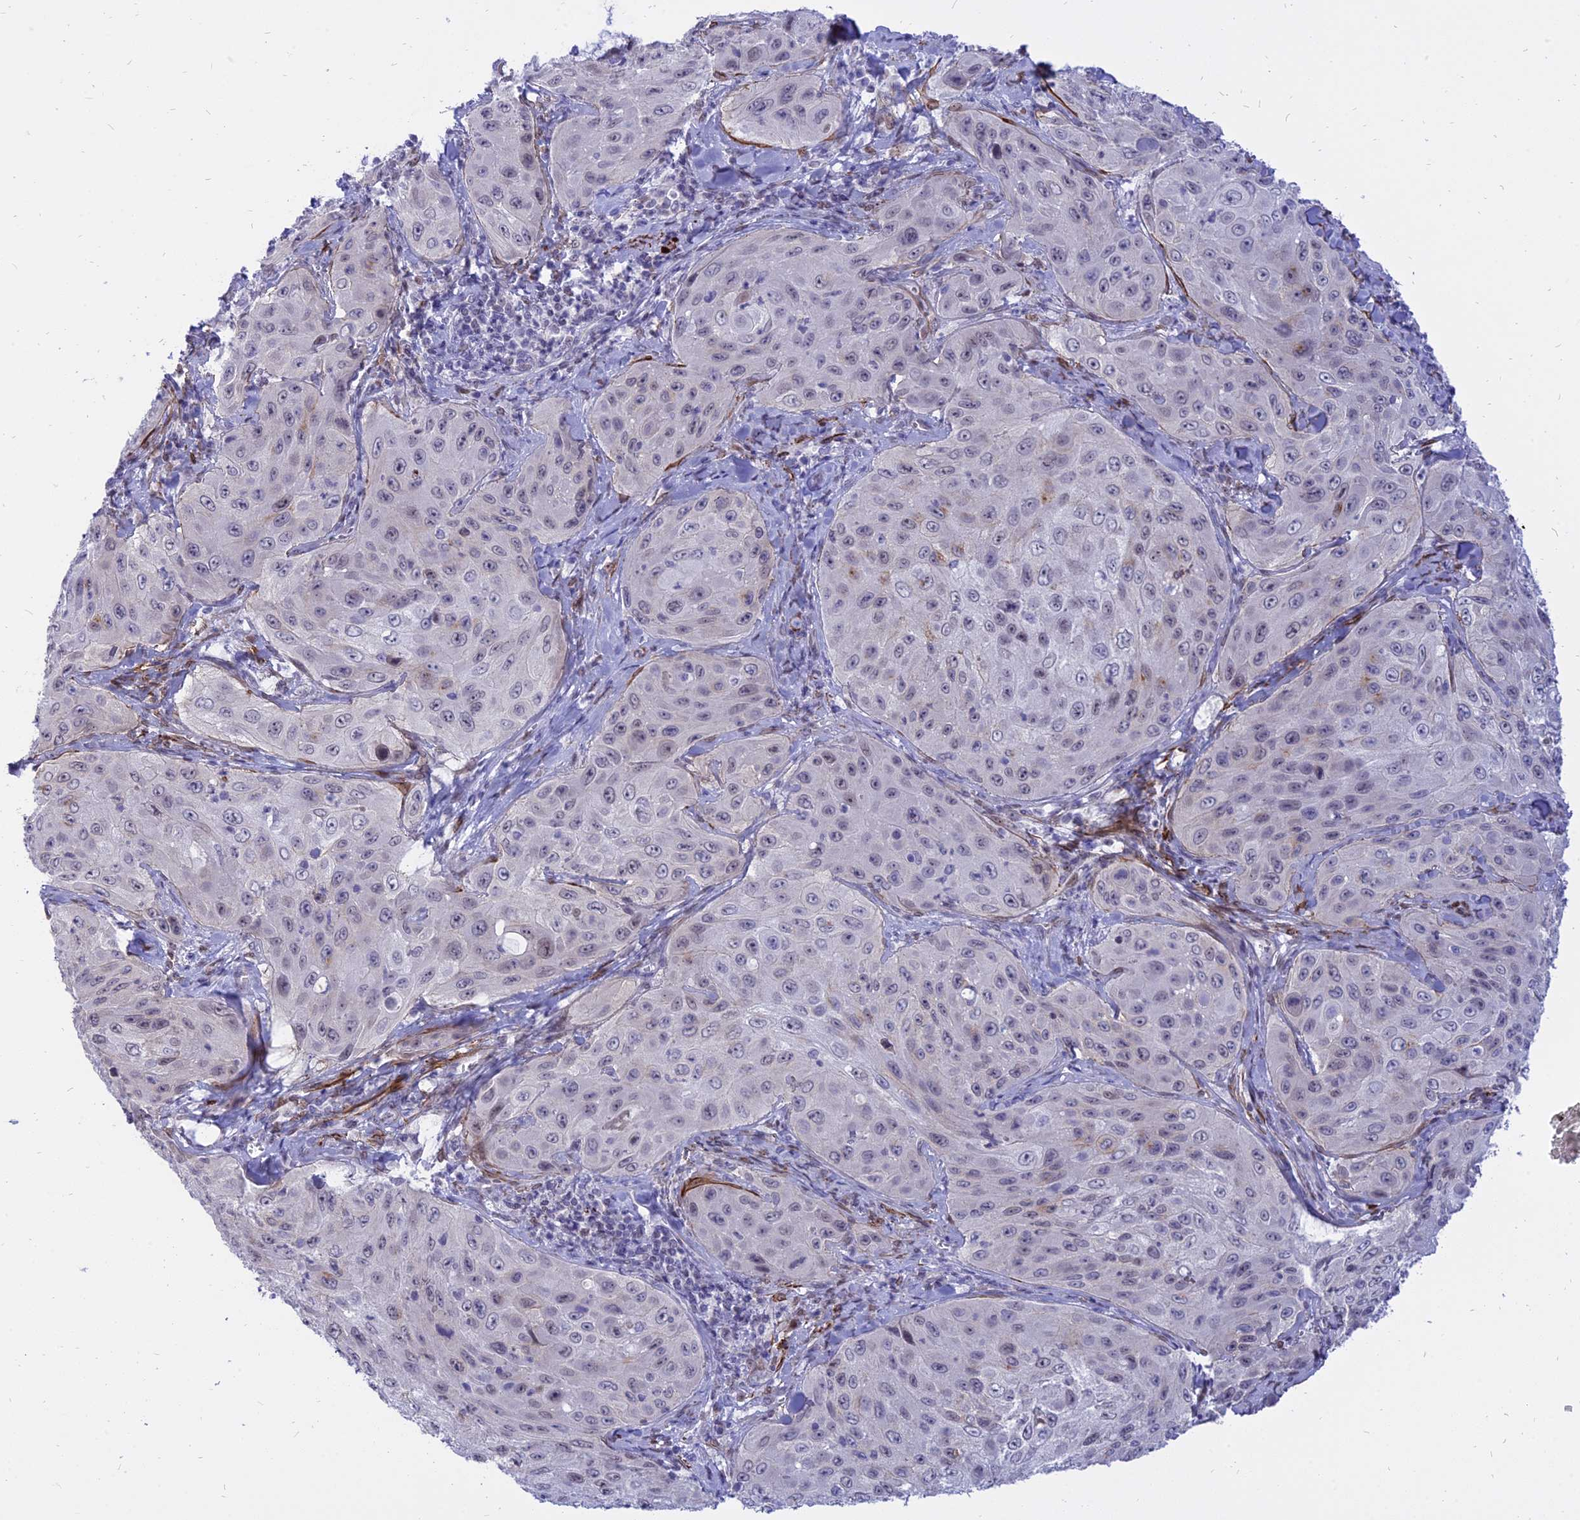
{"staining": {"intensity": "negative", "quantity": "none", "location": "none"}, "tissue": "cervical cancer", "cell_type": "Tumor cells", "image_type": "cancer", "snomed": [{"axis": "morphology", "description": "Squamous cell carcinoma, NOS"}, {"axis": "topography", "description": "Cervix"}], "caption": "The immunohistochemistry photomicrograph has no significant expression in tumor cells of squamous cell carcinoma (cervical) tissue. (DAB (3,3'-diaminobenzidine) IHC, high magnification).", "gene": "CENPV", "patient": {"sex": "female", "age": 42}}